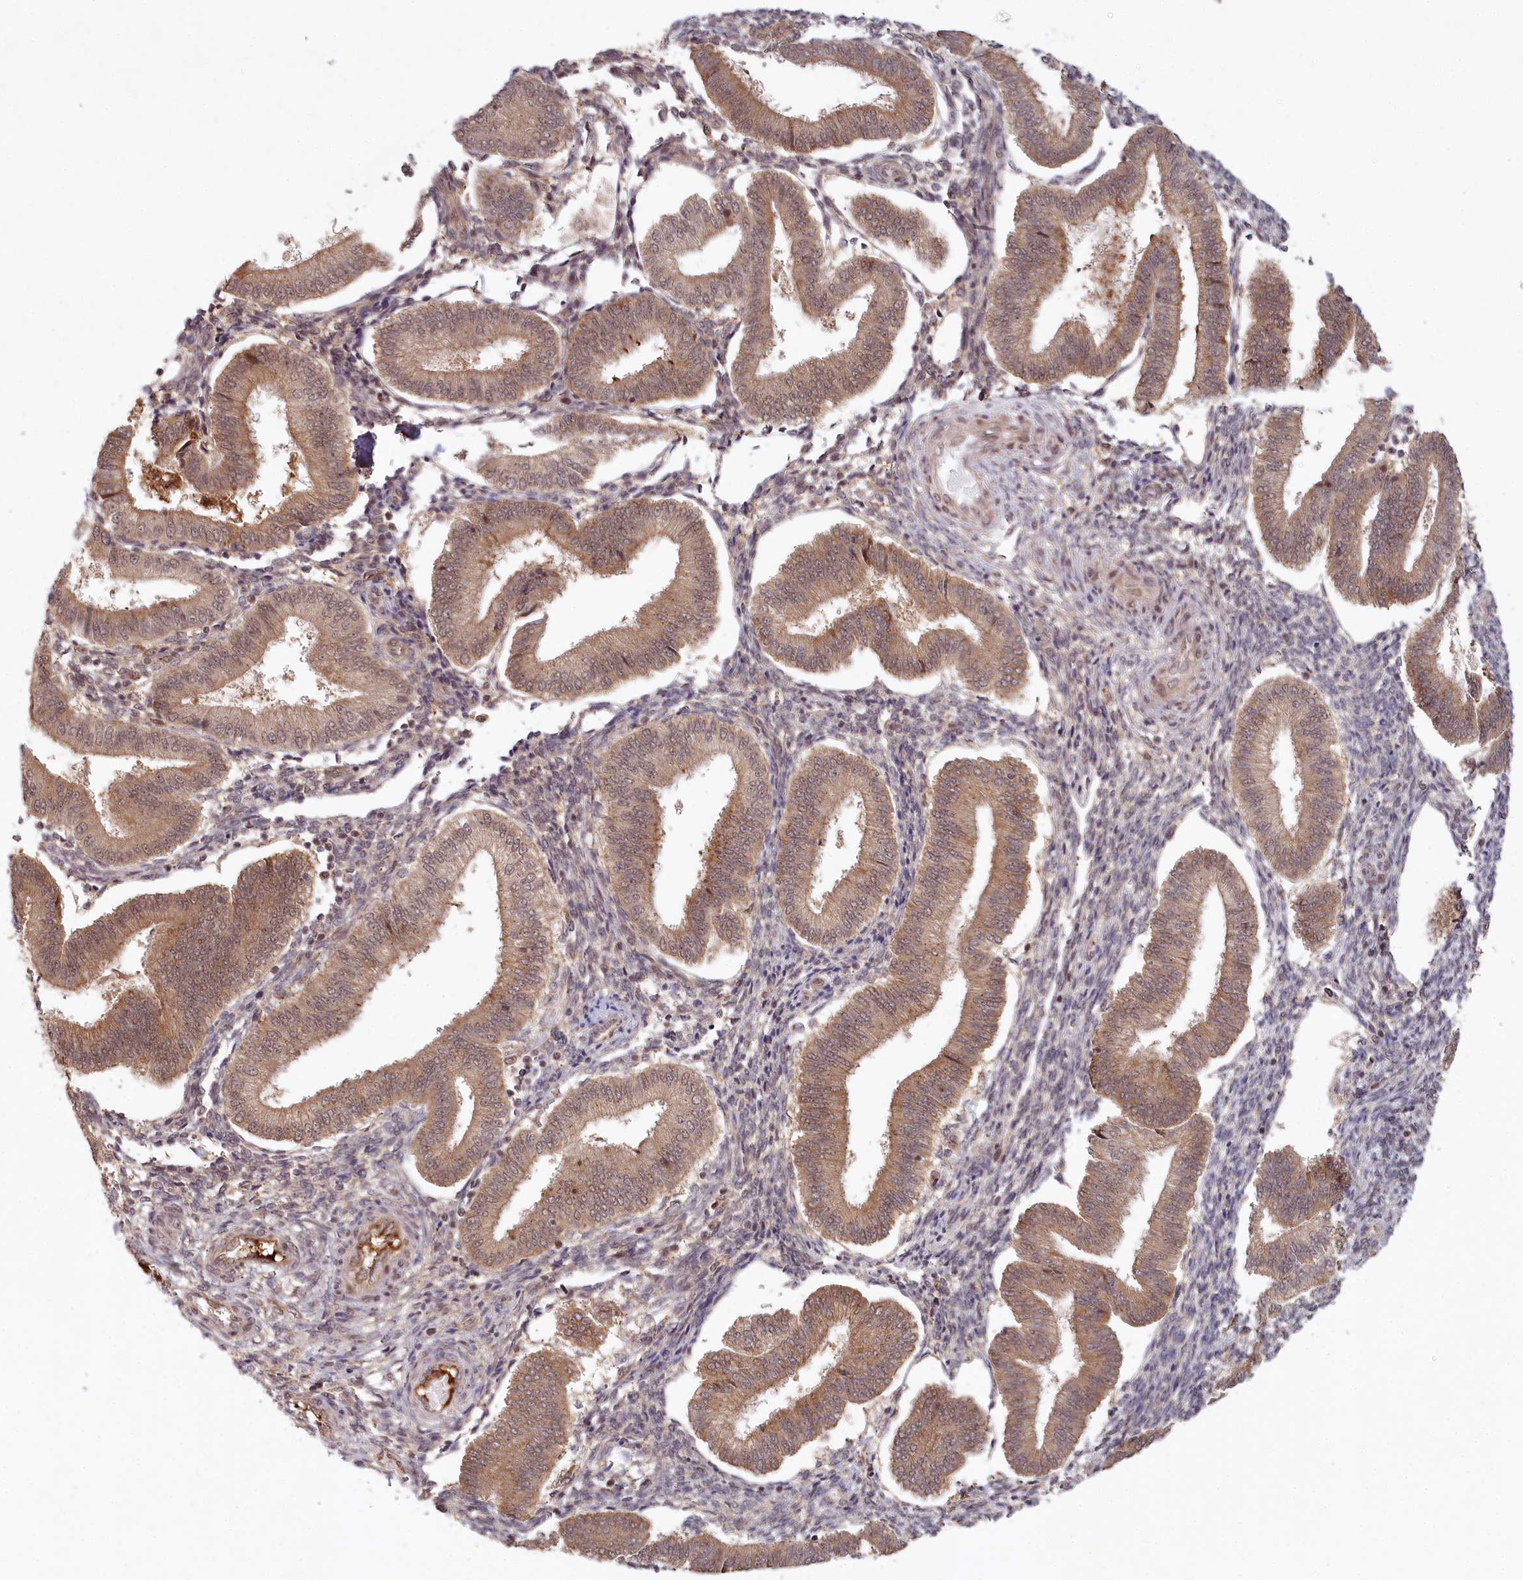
{"staining": {"intensity": "moderate", "quantity": "25%-75%", "location": "cytoplasmic/membranous"}, "tissue": "endometrium", "cell_type": "Cells in endometrial stroma", "image_type": "normal", "snomed": [{"axis": "morphology", "description": "Normal tissue, NOS"}, {"axis": "topography", "description": "Endometrium"}], "caption": "DAB immunohistochemical staining of benign human endometrium reveals moderate cytoplasmic/membranous protein positivity in approximately 25%-75% of cells in endometrial stroma.", "gene": "WAPL", "patient": {"sex": "female", "age": 39}}